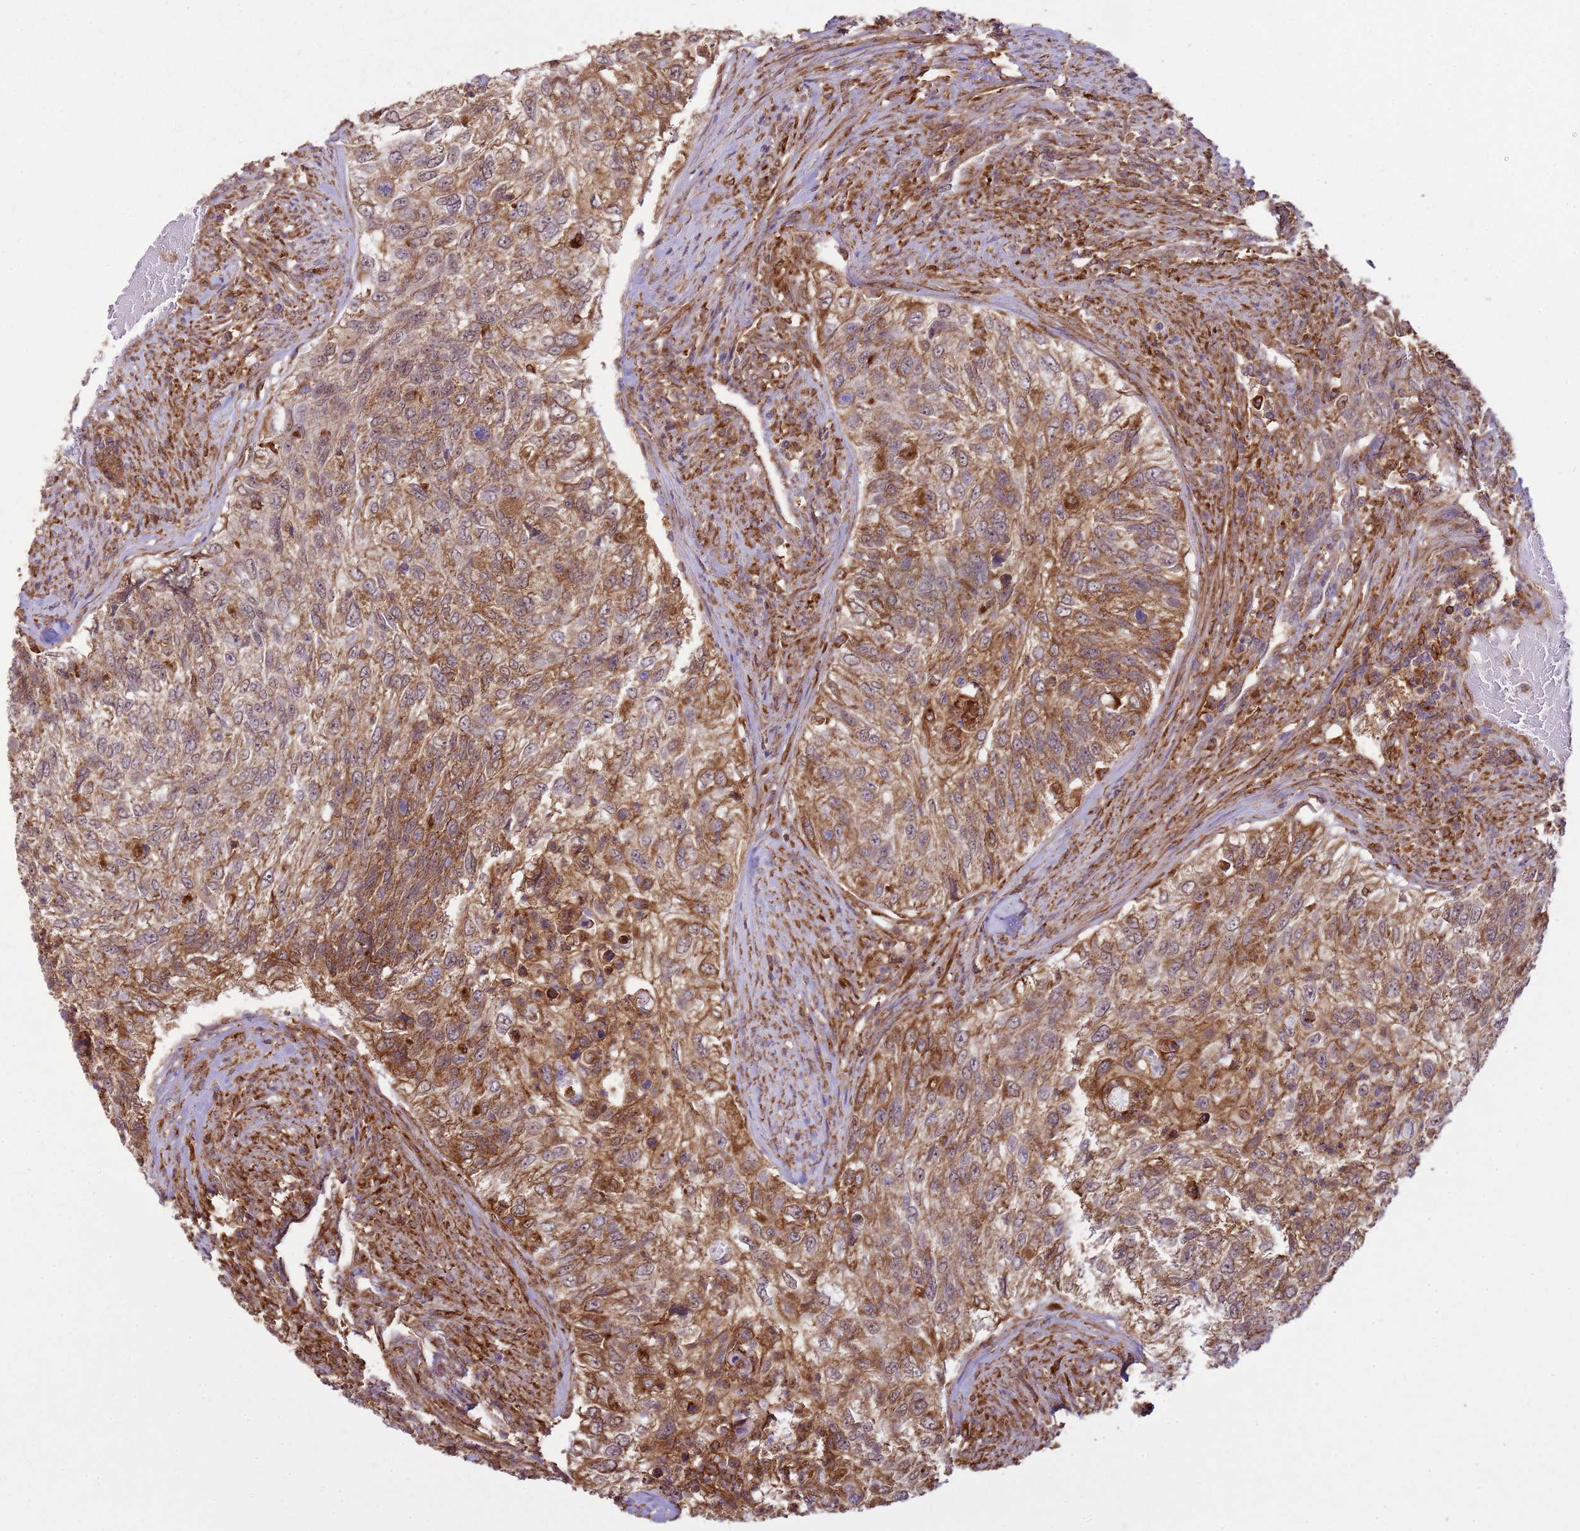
{"staining": {"intensity": "moderate", "quantity": ">75%", "location": "cytoplasmic/membranous"}, "tissue": "urothelial cancer", "cell_type": "Tumor cells", "image_type": "cancer", "snomed": [{"axis": "morphology", "description": "Urothelial carcinoma, High grade"}, {"axis": "topography", "description": "Urinary bladder"}], "caption": "Protein staining displays moderate cytoplasmic/membranous positivity in approximately >75% of tumor cells in high-grade urothelial carcinoma. (IHC, brightfield microscopy, high magnification).", "gene": "GABRE", "patient": {"sex": "female", "age": 60}}